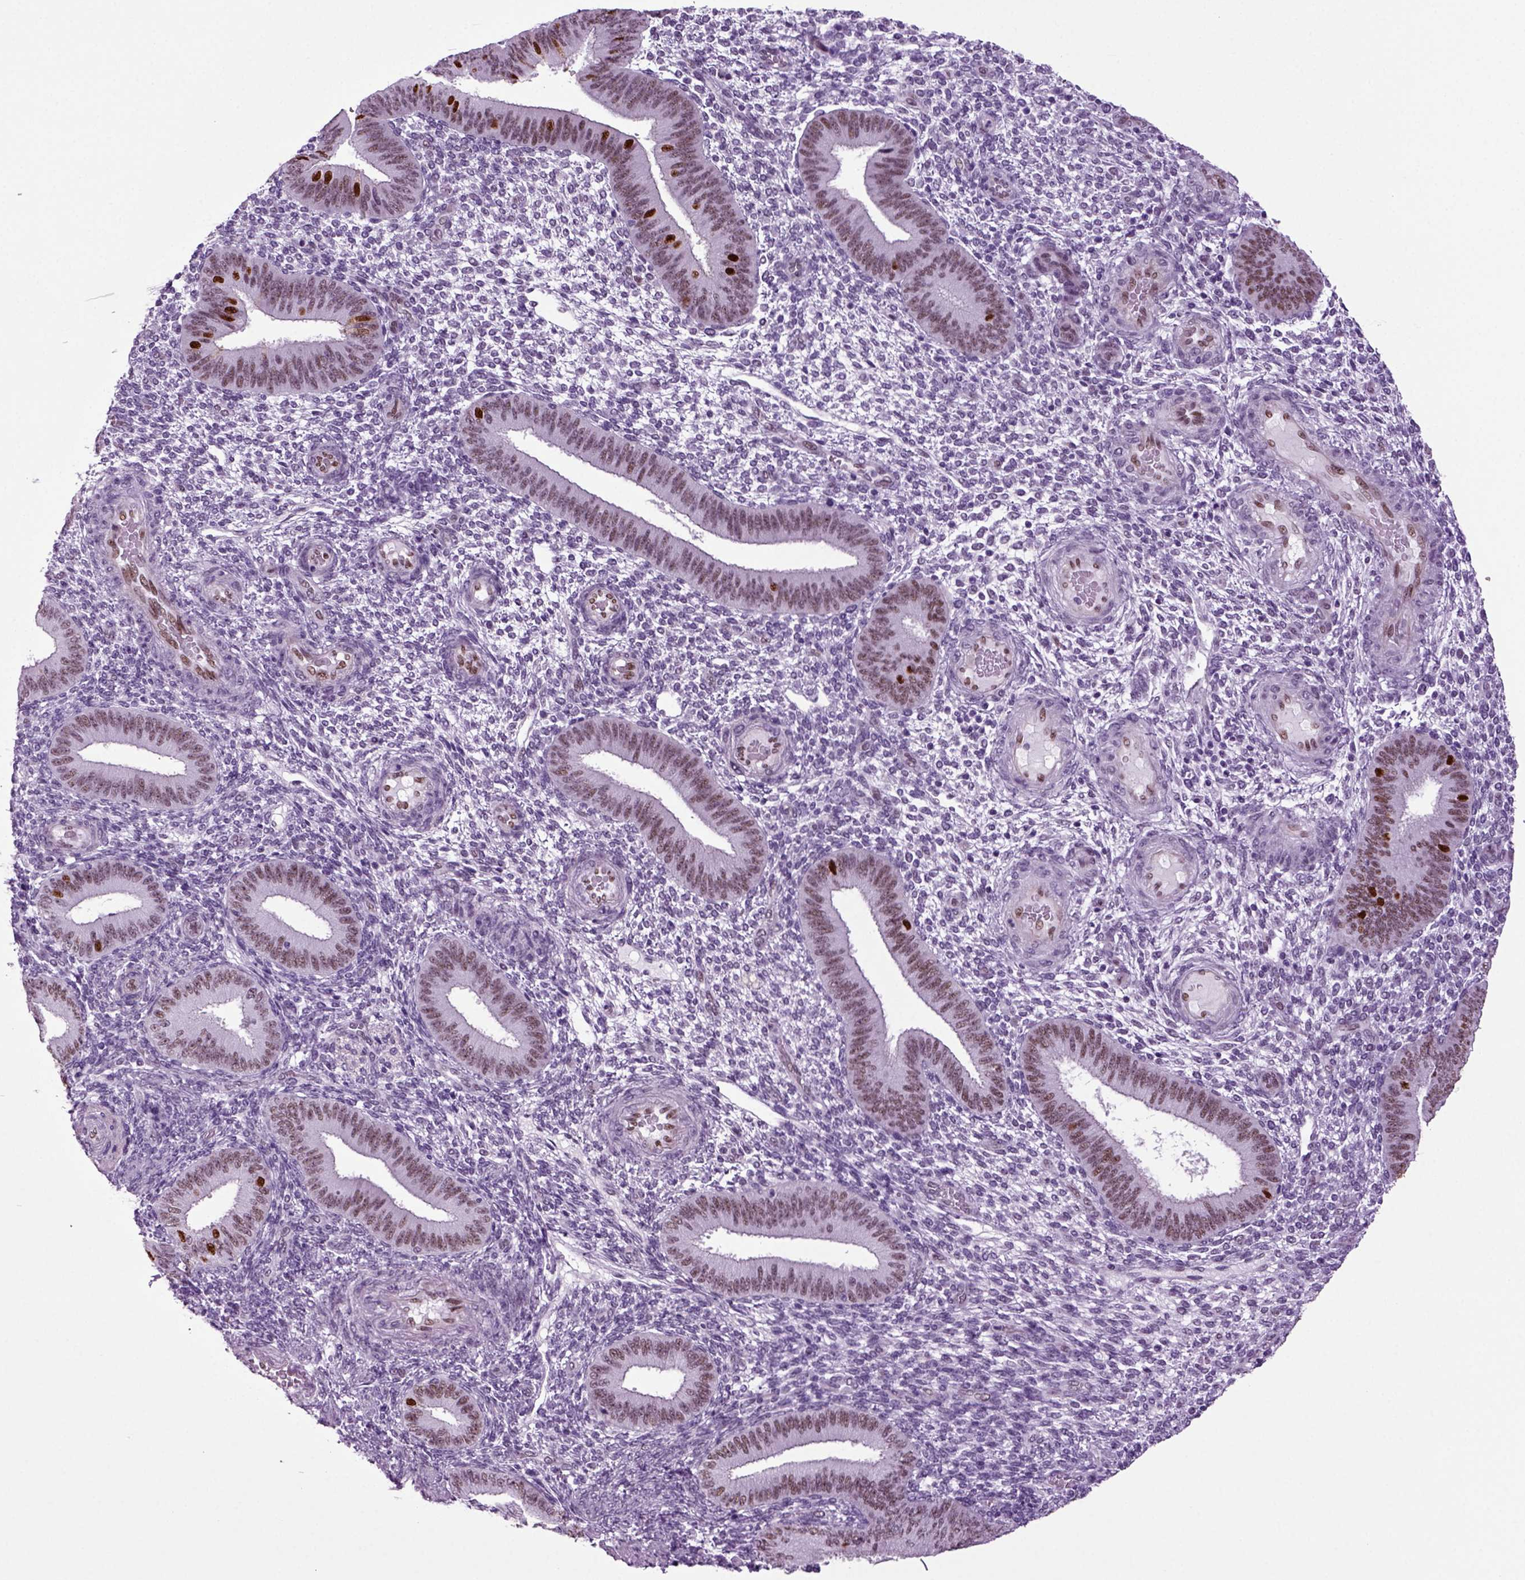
{"staining": {"intensity": "negative", "quantity": "none", "location": "none"}, "tissue": "endometrium", "cell_type": "Cells in endometrial stroma", "image_type": "normal", "snomed": [{"axis": "morphology", "description": "Normal tissue, NOS"}, {"axis": "topography", "description": "Endometrium"}], "caption": "Immunohistochemistry (IHC) of normal human endometrium displays no positivity in cells in endometrial stroma.", "gene": "RFX3", "patient": {"sex": "female", "age": 39}}